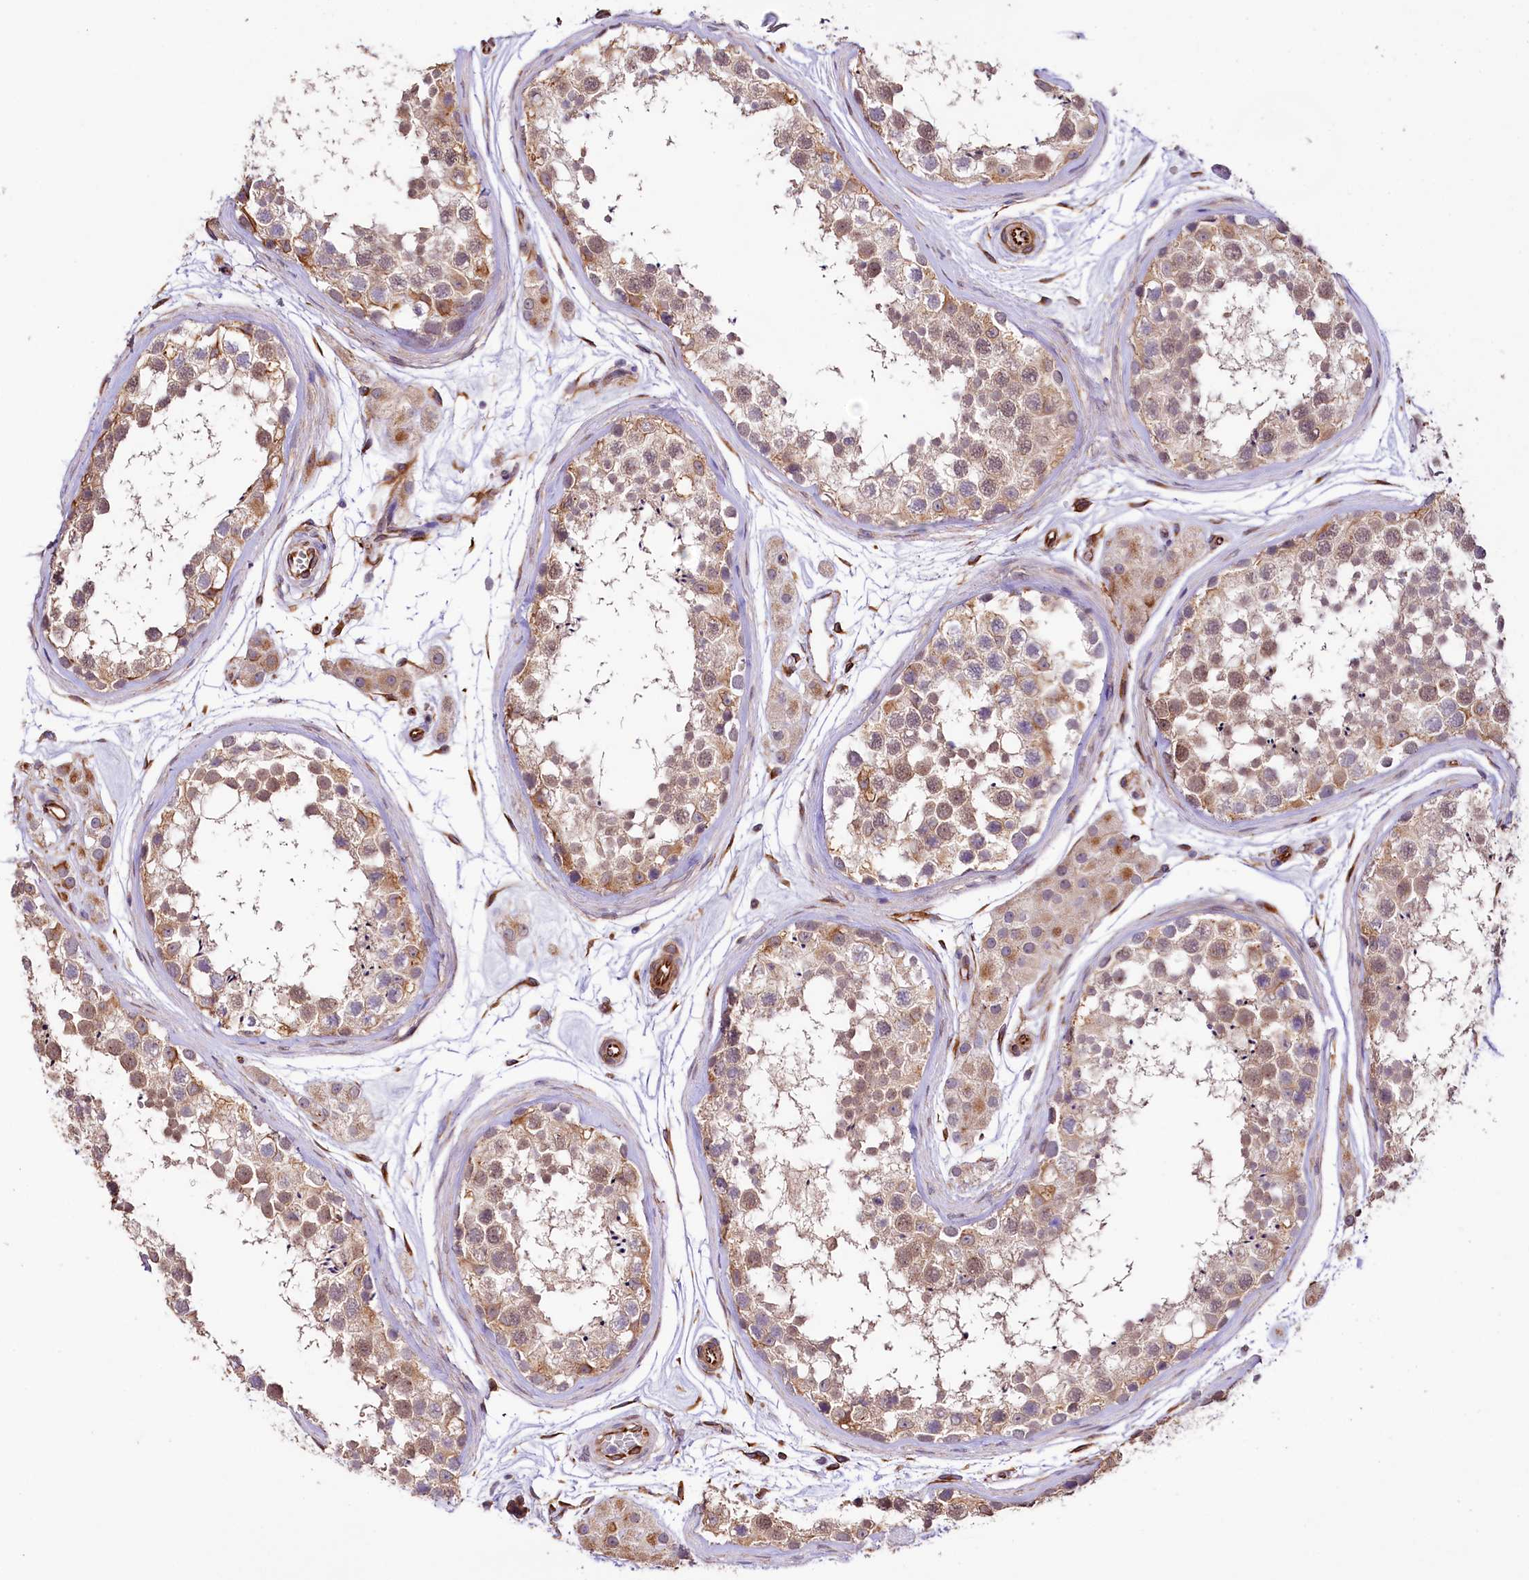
{"staining": {"intensity": "moderate", "quantity": ">75%", "location": "cytoplasmic/membranous"}, "tissue": "testis", "cell_type": "Cells in seminiferous ducts", "image_type": "normal", "snomed": [{"axis": "morphology", "description": "Normal tissue, NOS"}, {"axis": "topography", "description": "Testis"}], "caption": "The histopathology image exhibits a brown stain indicating the presence of a protein in the cytoplasmic/membranous of cells in seminiferous ducts in testis.", "gene": "TTC12", "patient": {"sex": "male", "age": 56}}